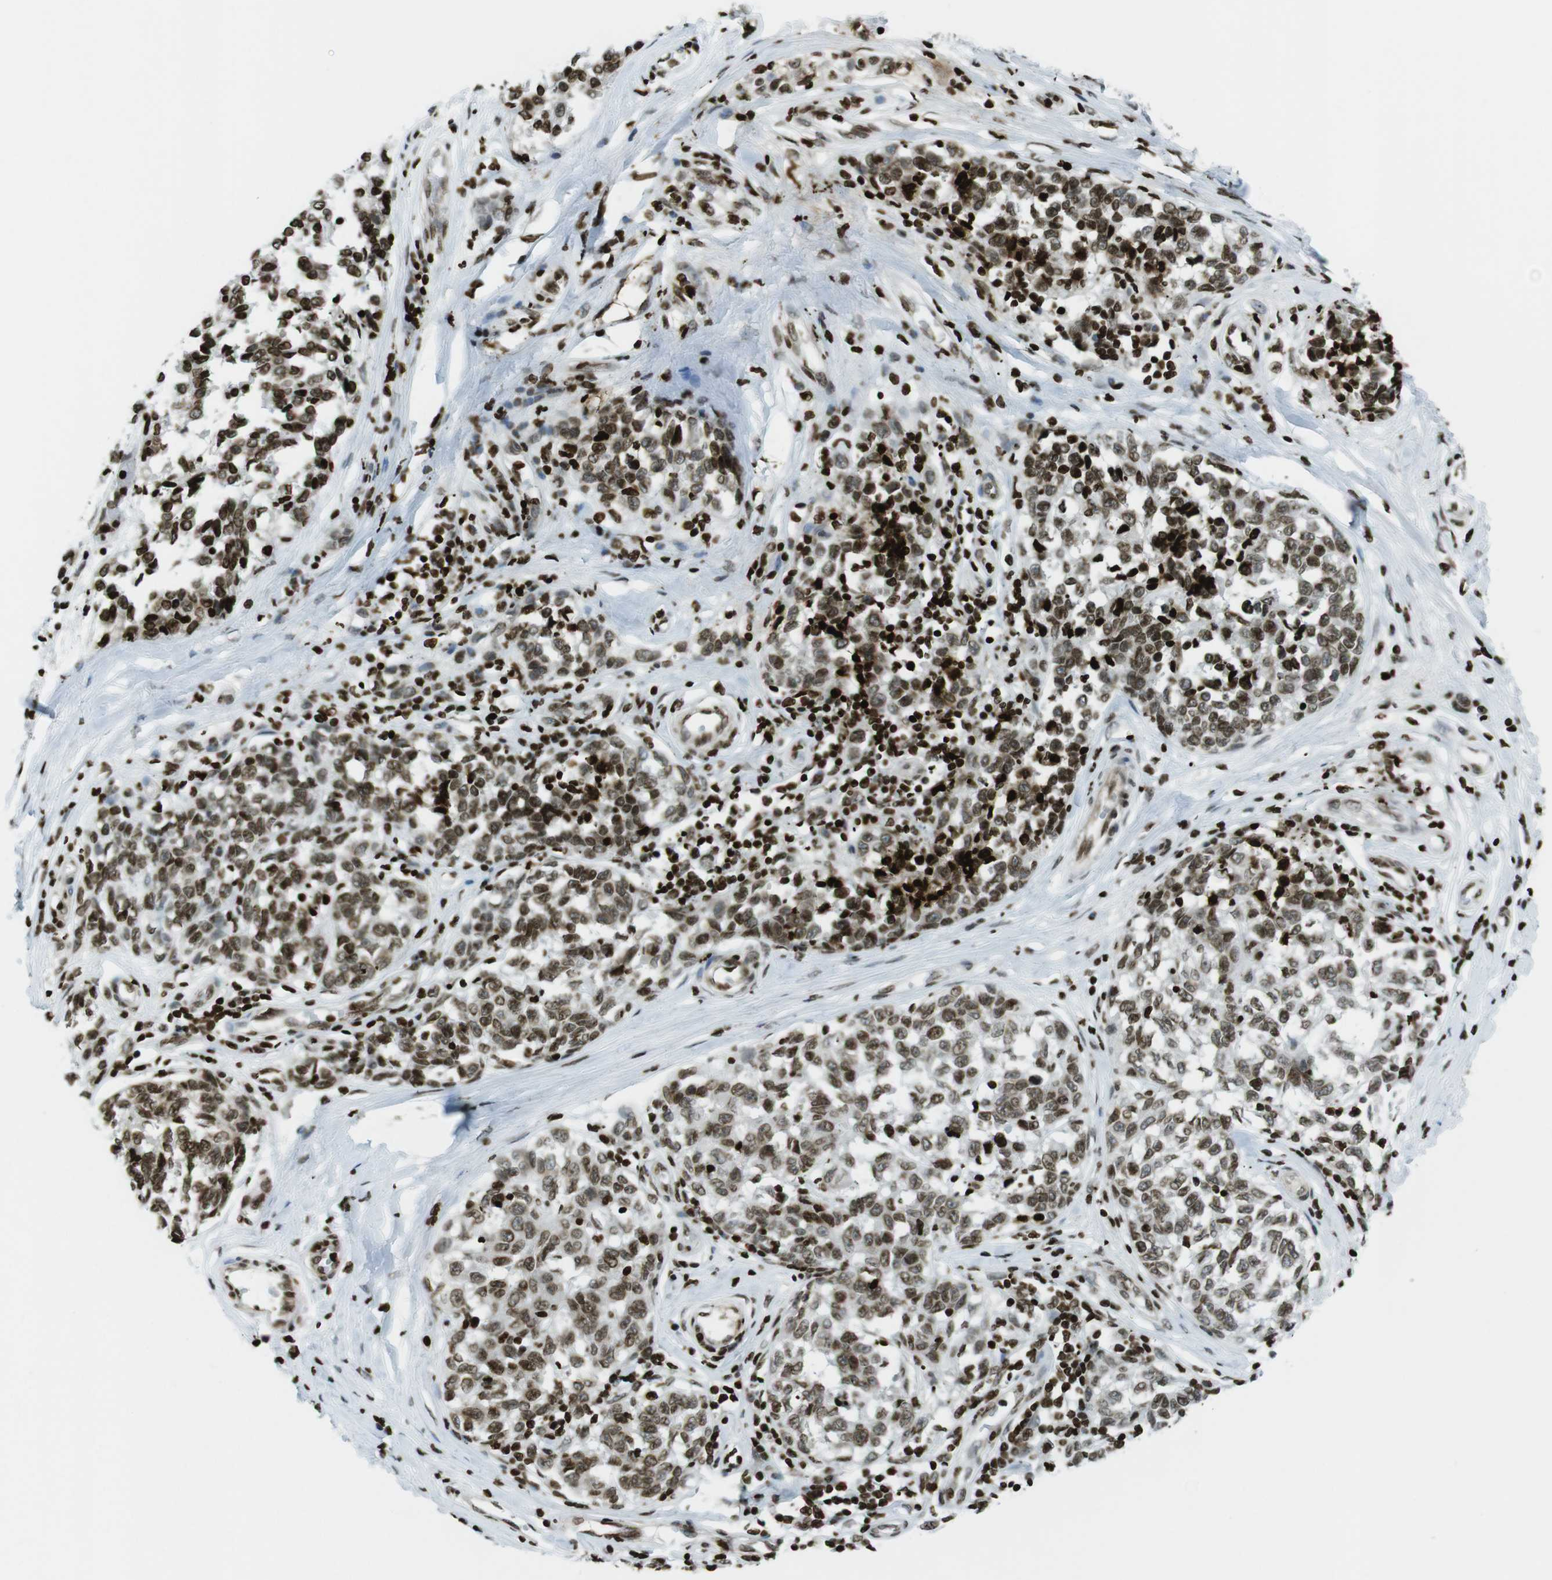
{"staining": {"intensity": "strong", "quantity": ">75%", "location": "nuclear"}, "tissue": "melanoma", "cell_type": "Tumor cells", "image_type": "cancer", "snomed": [{"axis": "morphology", "description": "Malignant melanoma, NOS"}, {"axis": "topography", "description": "Skin"}], "caption": "This photomicrograph displays immunohistochemistry (IHC) staining of melanoma, with high strong nuclear staining in approximately >75% of tumor cells.", "gene": "H2AC8", "patient": {"sex": "female", "age": 64}}